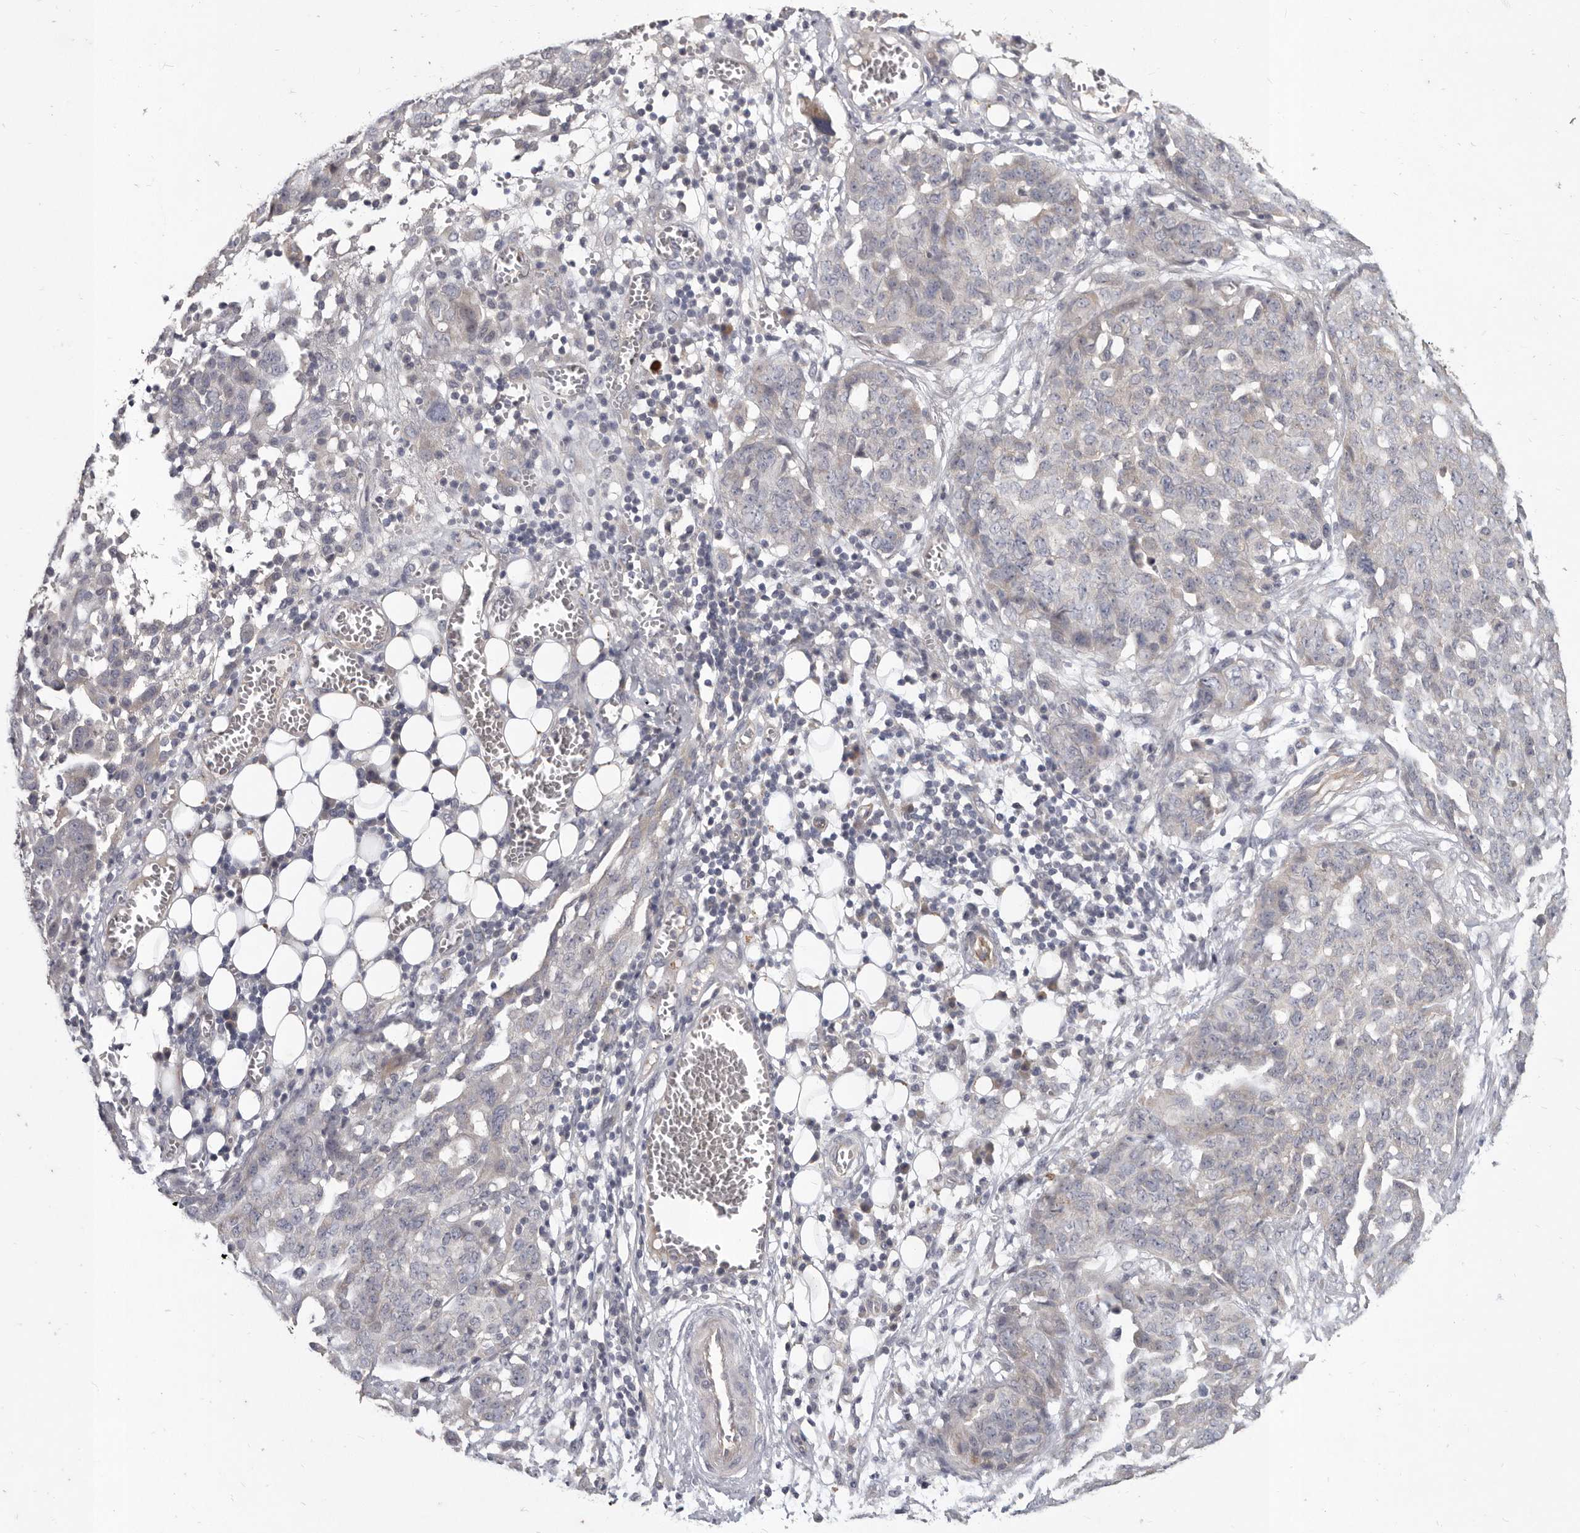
{"staining": {"intensity": "negative", "quantity": "none", "location": "none"}, "tissue": "ovarian cancer", "cell_type": "Tumor cells", "image_type": "cancer", "snomed": [{"axis": "morphology", "description": "Cystadenocarcinoma, serous, NOS"}, {"axis": "topography", "description": "Soft tissue"}, {"axis": "topography", "description": "Ovary"}], "caption": "The IHC photomicrograph has no significant positivity in tumor cells of ovarian cancer tissue. The staining is performed using DAB (3,3'-diaminobenzidine) brown chromogen with nuclei counter-stained in using hematoxylin.", "gene": "SLC22A1", "patient": {"sex": "female", "age": 57}}